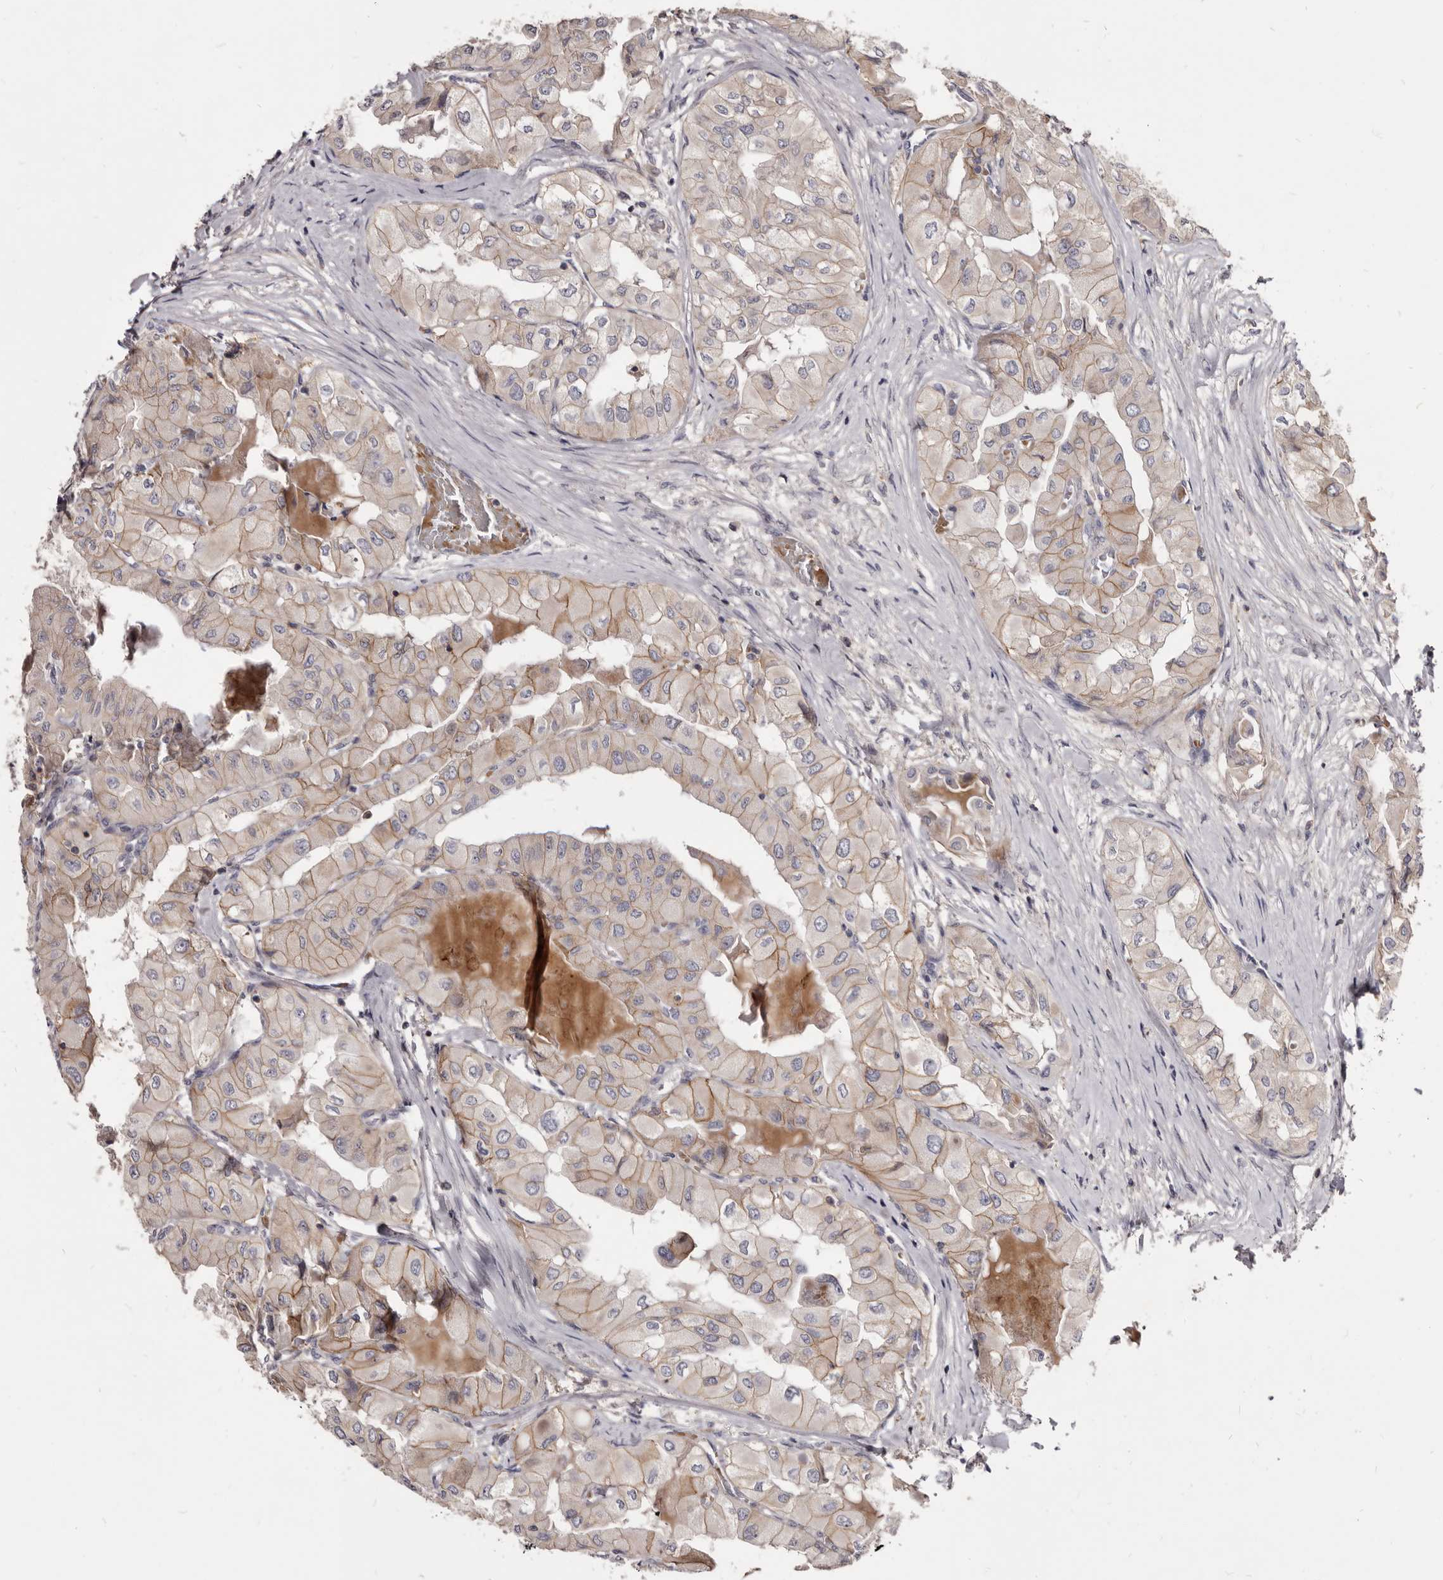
{"staining": {"intensity": "weak", "quantity": ">75%", "location": "cytoplasmic/membranous"}, "tissue": "thyroid cancer", "cell_type": "Tumor cells", "image_type": "cancer", "snomed": [{"axis": "morphology", "description": "Papillary adenocarcinoma, NOS"}, {"axis": "topography", "description": "Thyroid gland"}], "caption": "Brown immunohistochemical staining in human thyroid papillary adenocarcinoma exhibits weak cytoplasmic/membranous positivity in about >75% of tumor cells.", "gene": "FAS", "patient": {"sex": "female", "age": 59}}